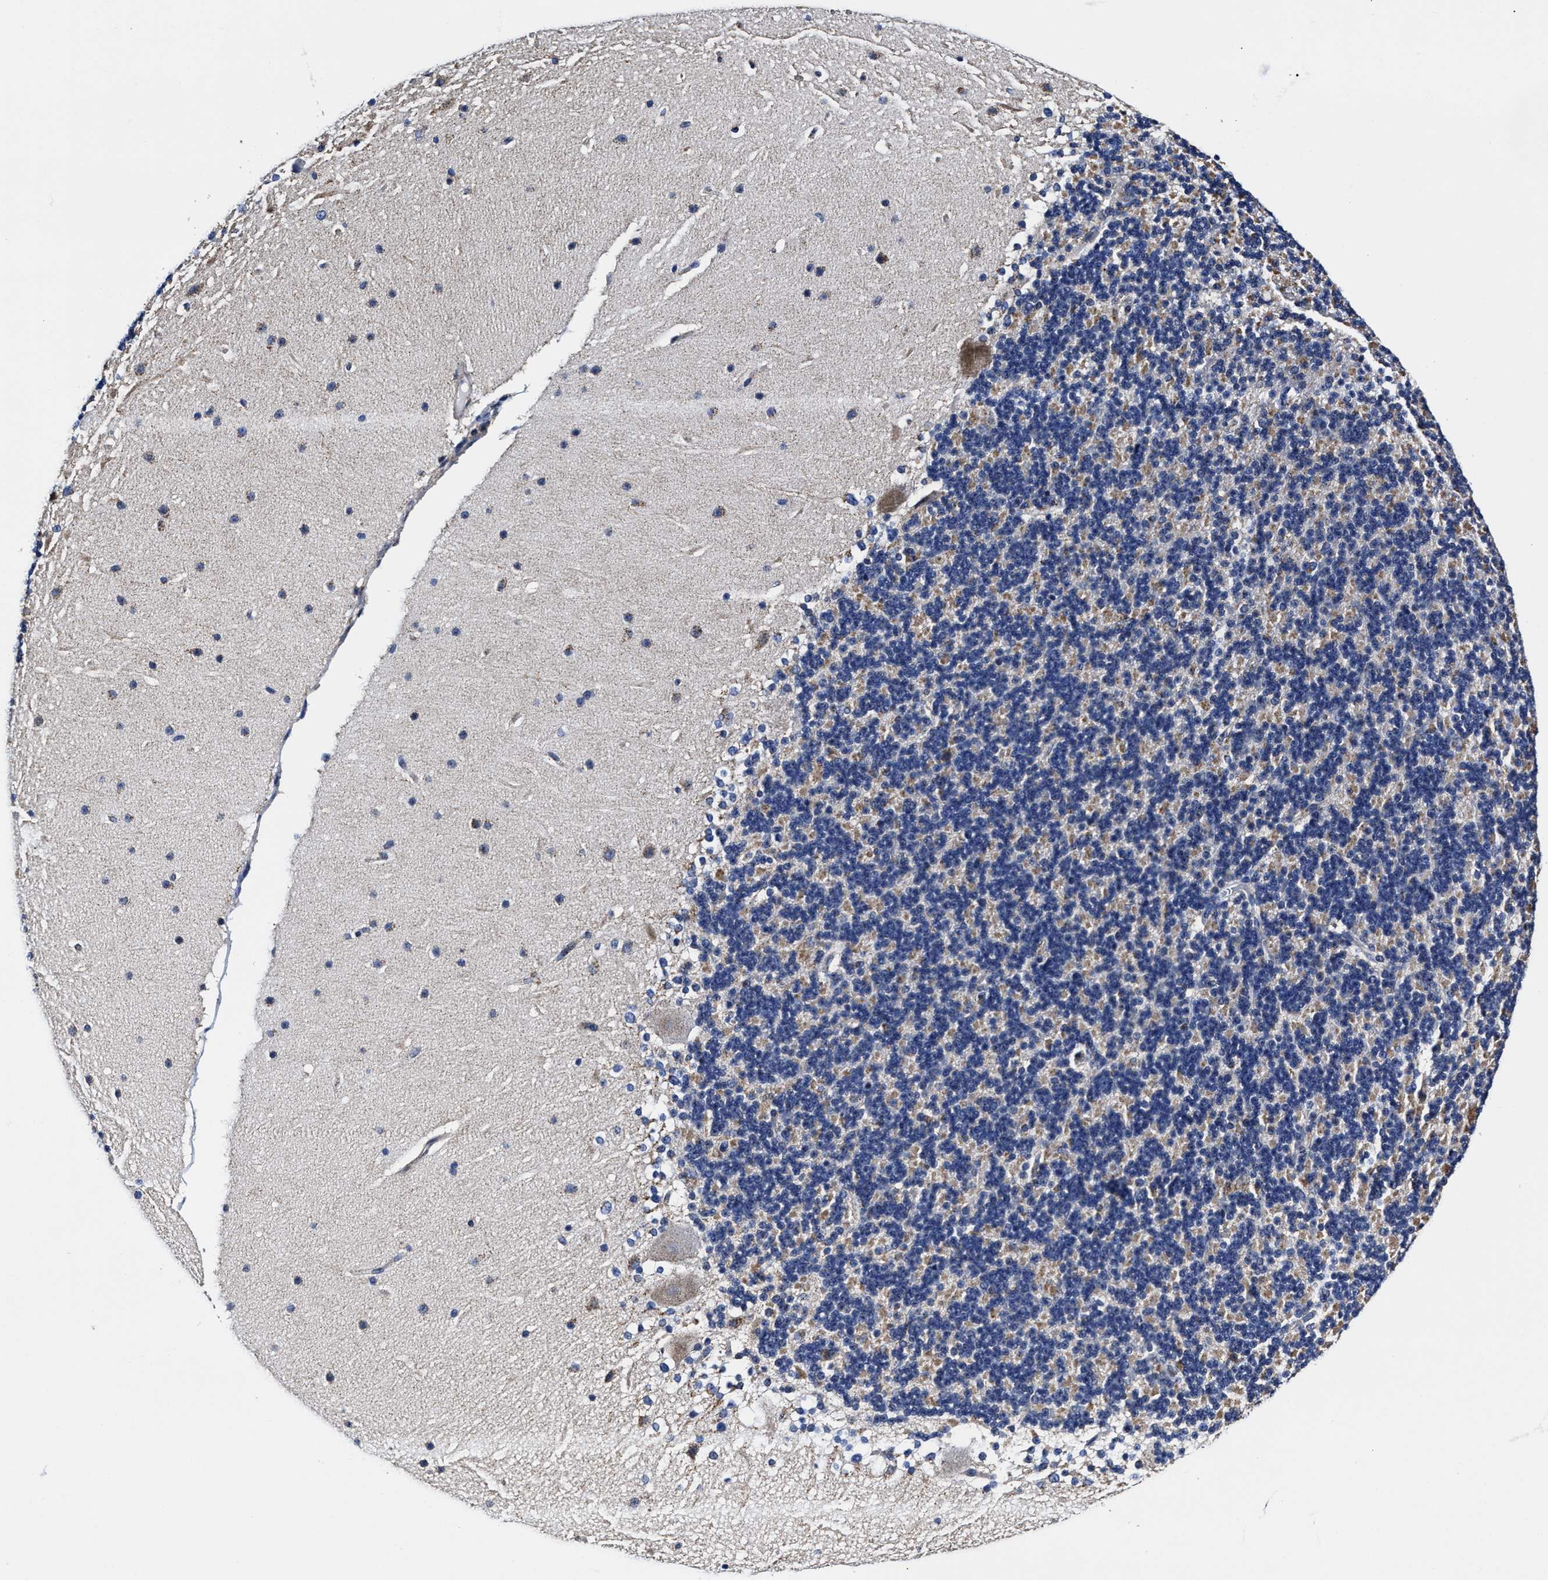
{"staining": {"intensity": "moderate", "quantity": "<25%", "location": "cytoplasmic/membranous"}, "tissue": "cerebellum", "cell_type": "Cells in granular layer", "image_type": "normal", "snomed": [{"axis": "morphology", "description": "Normal tissue, NOS"}, {"axis": "topography", "description": "Cerebellum"}], "caption": "A high-resolution image shows IHC staining of unremarkable cerebellum, which displays moderate cytoplasmic/membranous staining in about <25% of cells in granular layer.", "gene": "HINT2", "patient": {"sex": "female", "age": 19}}